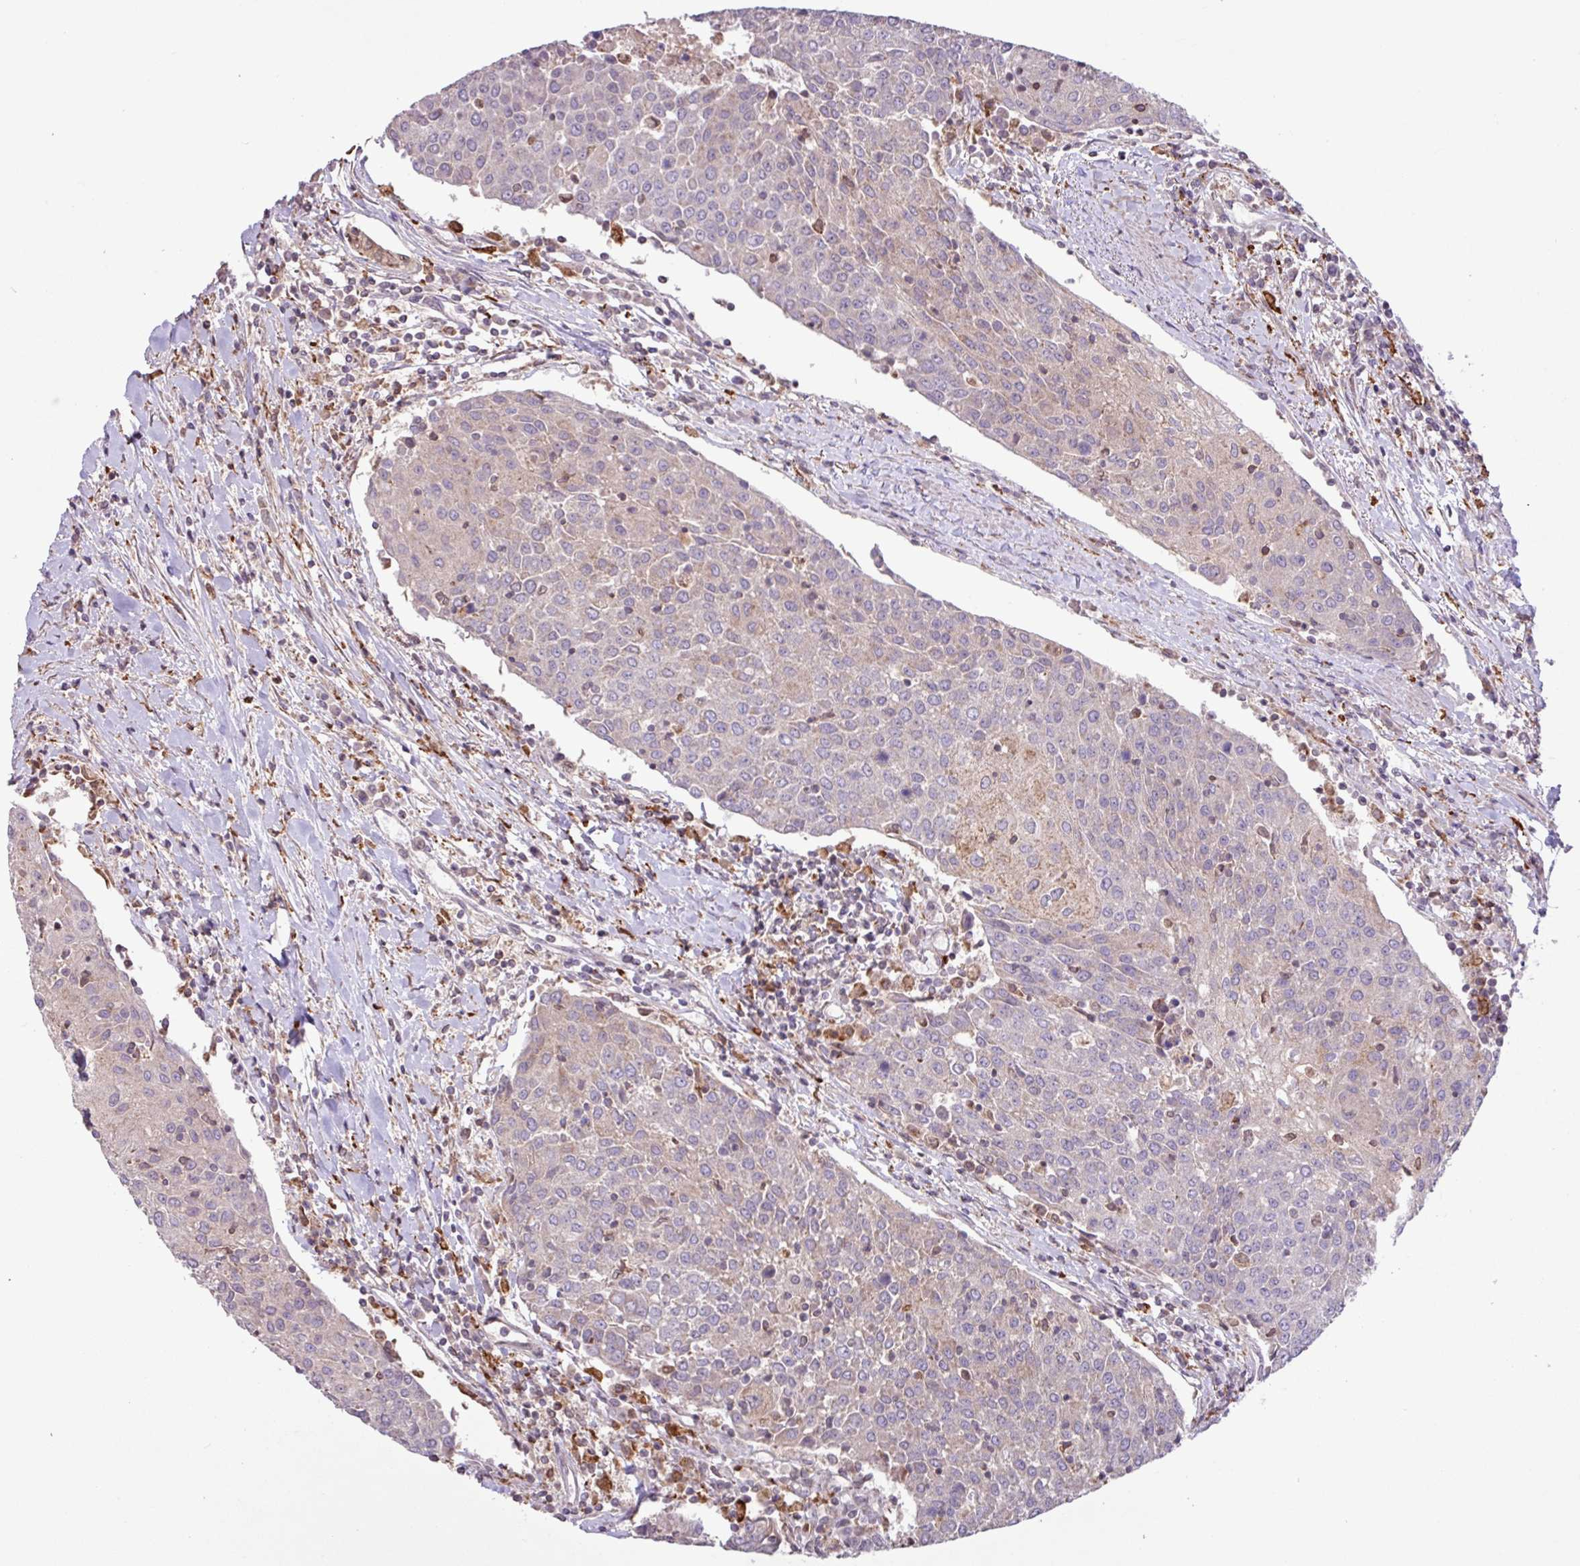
{"staining": {"intensity": "weak", "quantity": "<25%", "location": "cytoplasmic/membranous"}, "tissue": "urothelial cancer", "cell_type": "Tumor cells", "image_type": "cancer", "snomed": [{"axis": "morphology", "description": "Urothelial carcinoma, High grade"}, {"axis": "topography", "description": "Urinary bladder"}], "caption": "Immunohistochemistry (IHC) photomicrograph of urothelial cancer stained for a protein (brown), which displays no staining in tumor cells.", "gene": "ARHGEF25", "patient": {"sex": "female", "age": 85}}